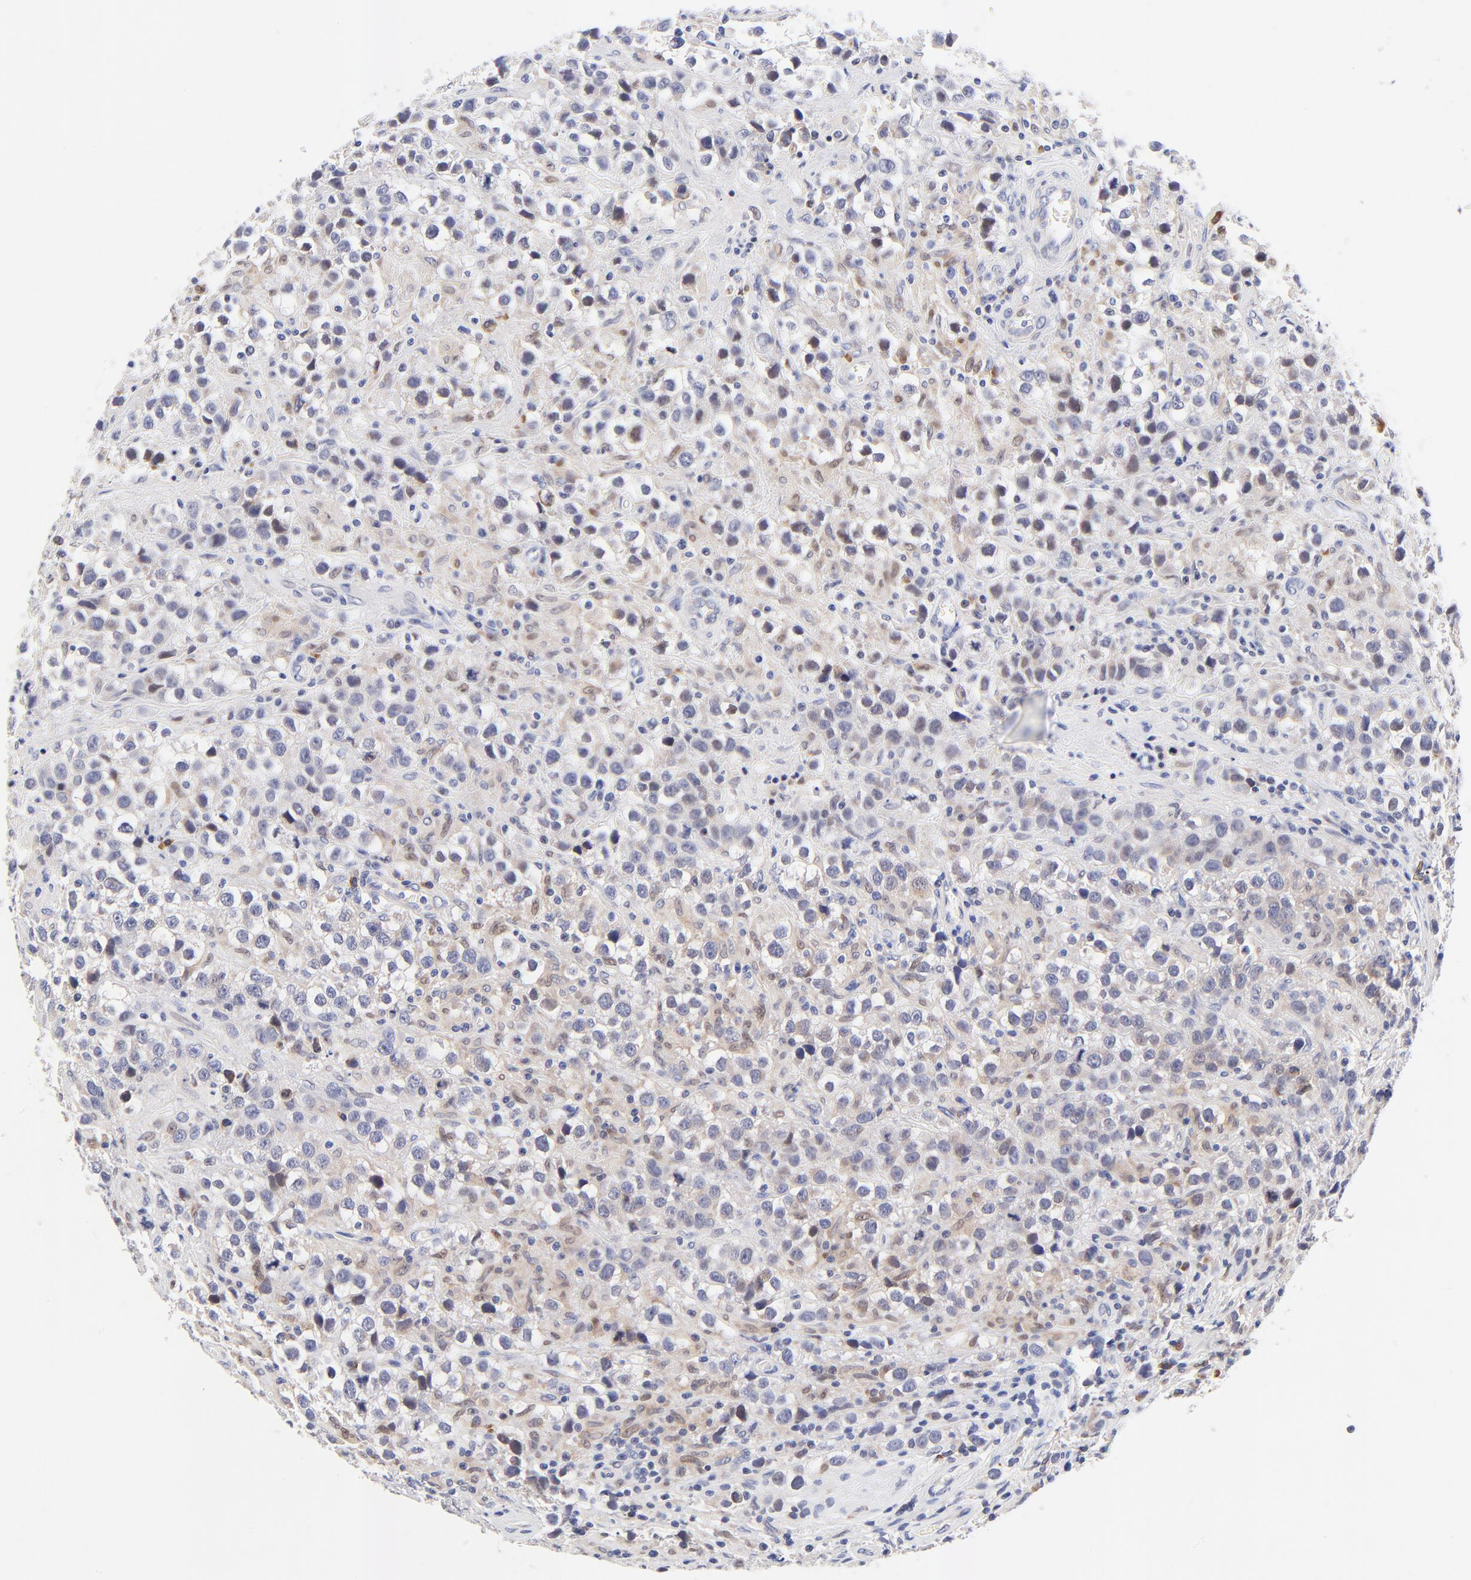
{"staining": {"intensity": "negative", "quantity": "none", "location": "none"}, "tissue": "testis cancer", "cell_type": "Tumor cells", "image_type": "cancer", "snomed": [{"axis": "morphology", "description": "Seminoma, NOS"}, {"axis": "topography", "description": "Testis"}], "caption": "An immunohistochemistry histopathology image of testis cancer (seminoma) is shown. There is no staining in tumor cells of testis cancer (seminoma).", "gene": "AFF2", "patient": {"sex": "male", "age": 43}}